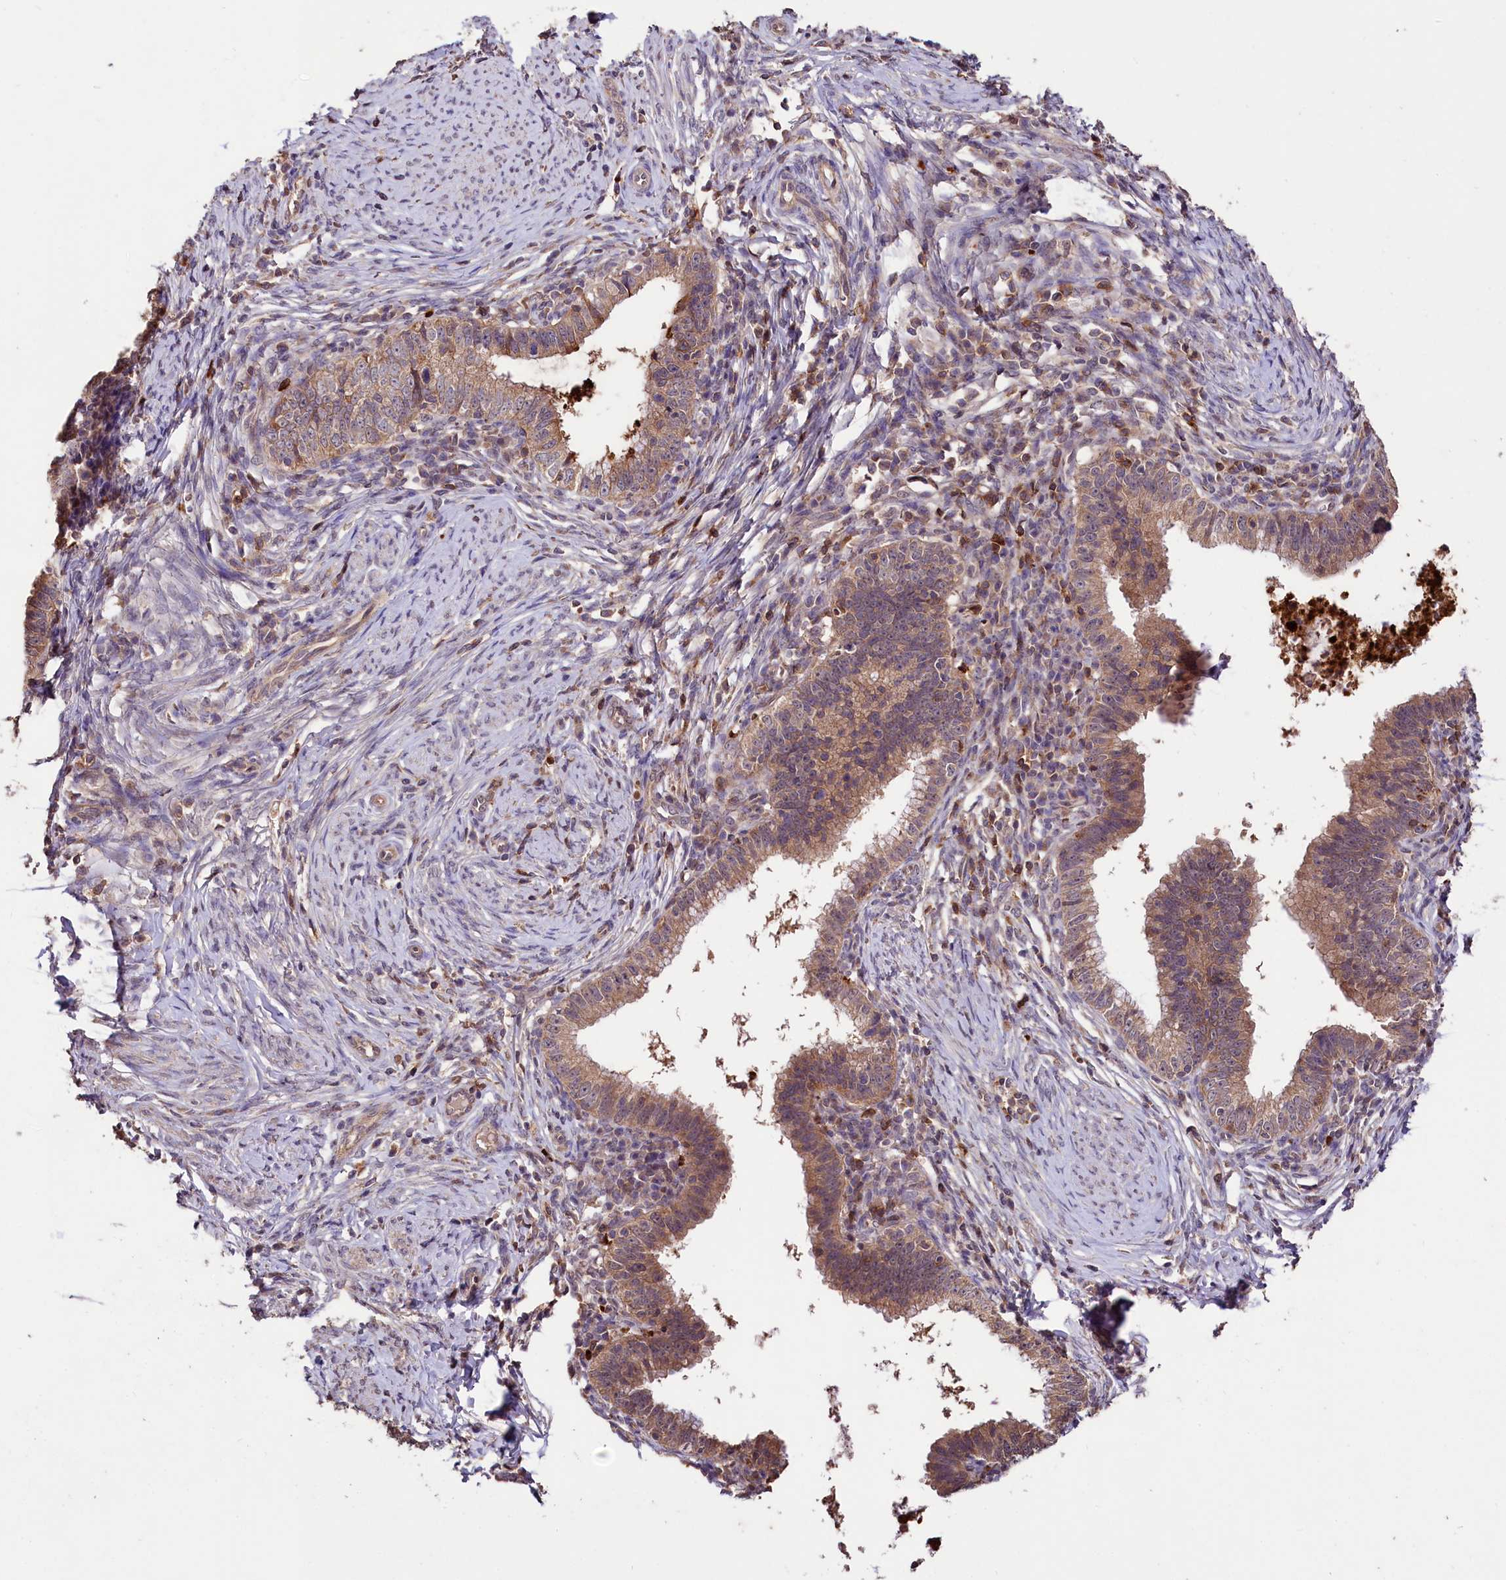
{"staining": {"intensity": "moderate", "quantity": ">75%", "location": "cytoplasmic/membranous"}, "tissue": "cervical cancer", "cell_type": "Tumor cells", "image_type": "cancer", "snomed": [{"axis": "morphology", "description": "Adenocarcinoma, NOS"}, {"axis": "topography", "description": "Cervix"}], "caption": "Moderate cytoplasmic/membranous positivity is present in about >75% of tumor cells in cervical cancer.", "gene": "KLRB1", "patient": {"sex": "female", "age": 36}}